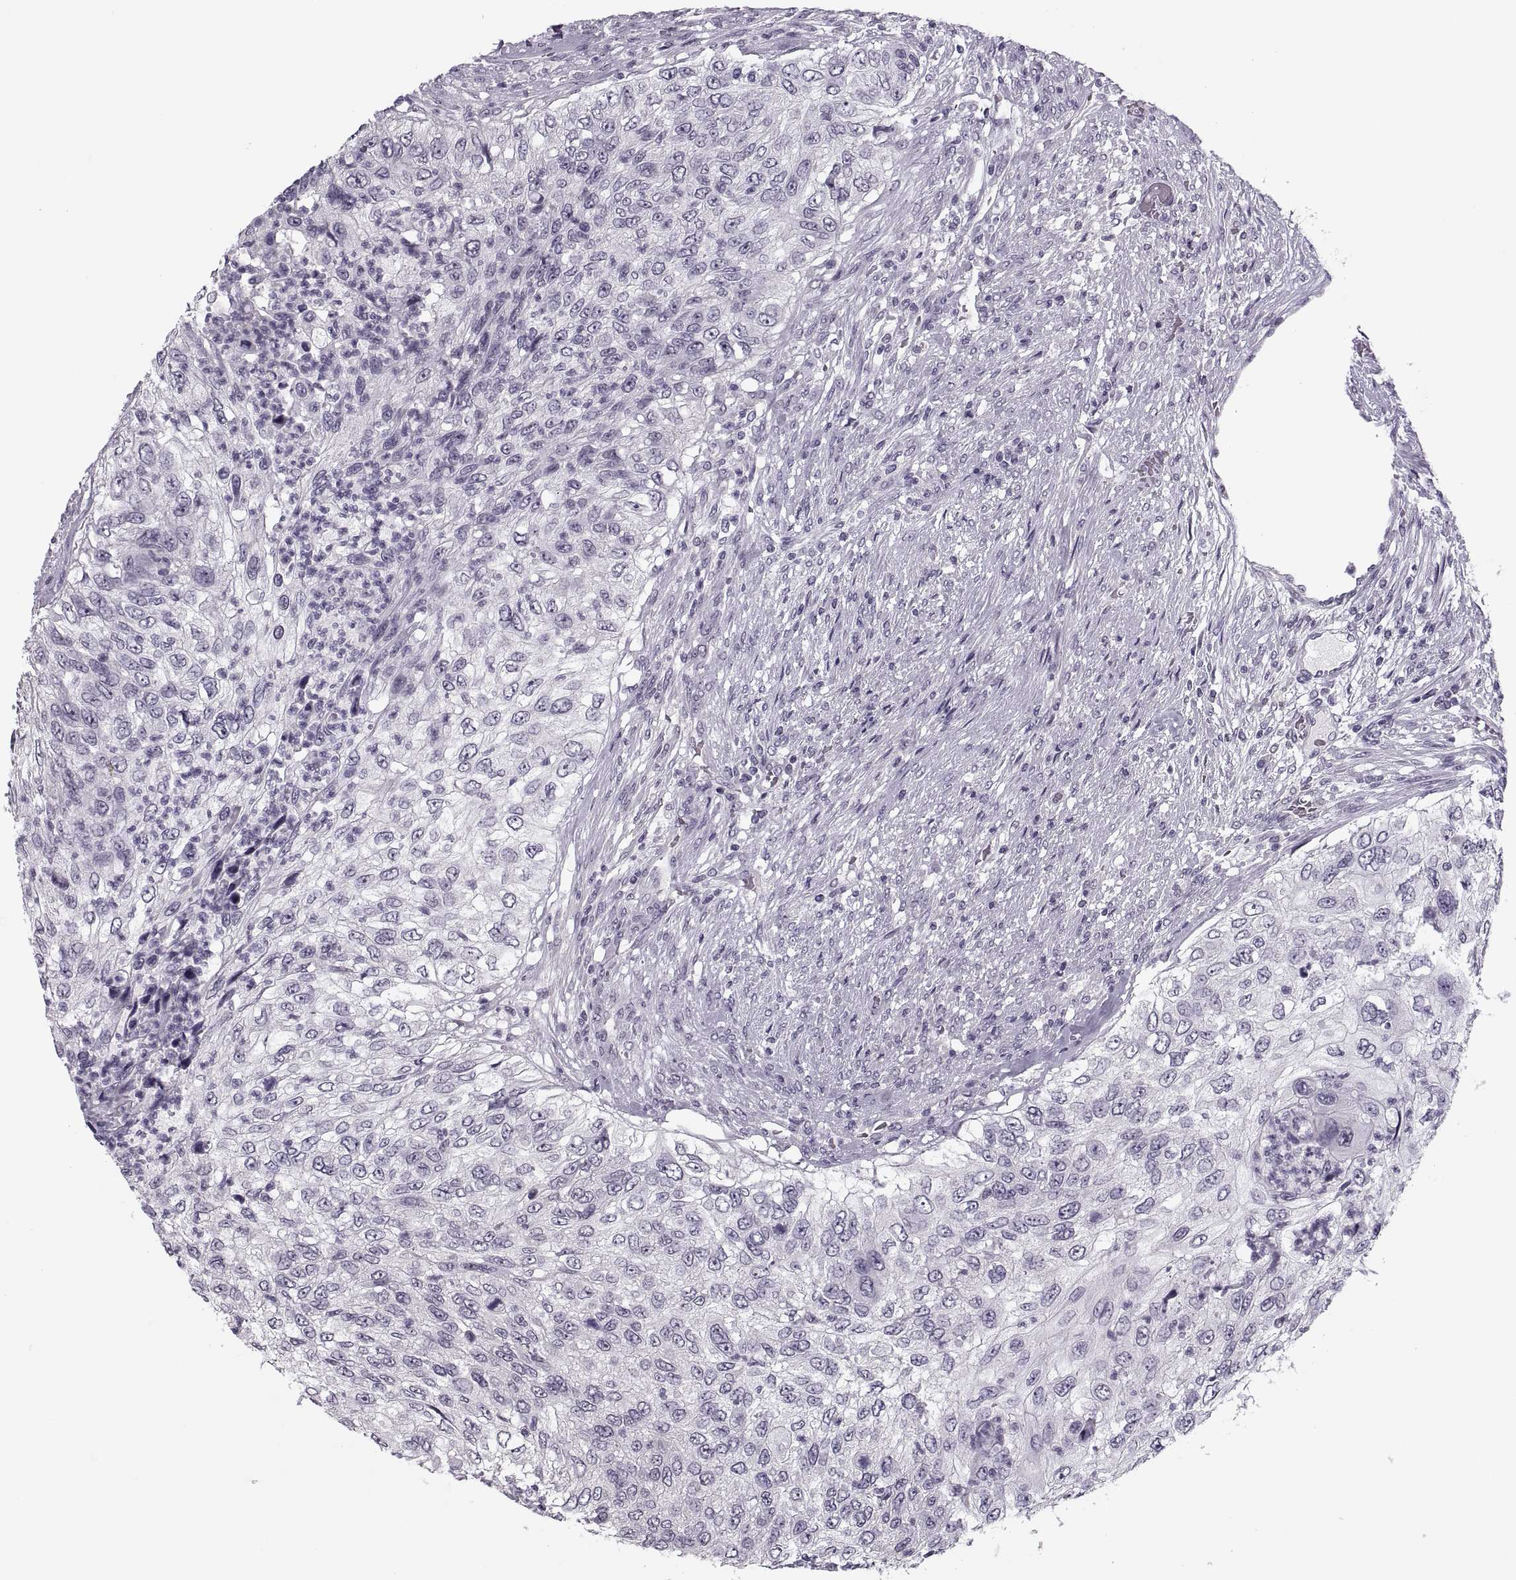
{"staining": {"intensity": "negative", "quantity": "none", "location": "none"}, "tissue": "urothelial cancer", "cell_type": "Tumor cells", "image_type": "cancer", "snomed": [{"axis": "morphology", "description": "Urothelial carcinoma, High grade"}, {"axis": "topography", "description": "Urinary bladder"}], "caption": "This micrograph is of urothelial cancer stained with immunohistochemistry to label a protein in brown with the nuclei are counter-stained blue. There is no positivity in tumor cells.", "gene": "PAGE5", "patient": {"sex": "female", "age": 60}}